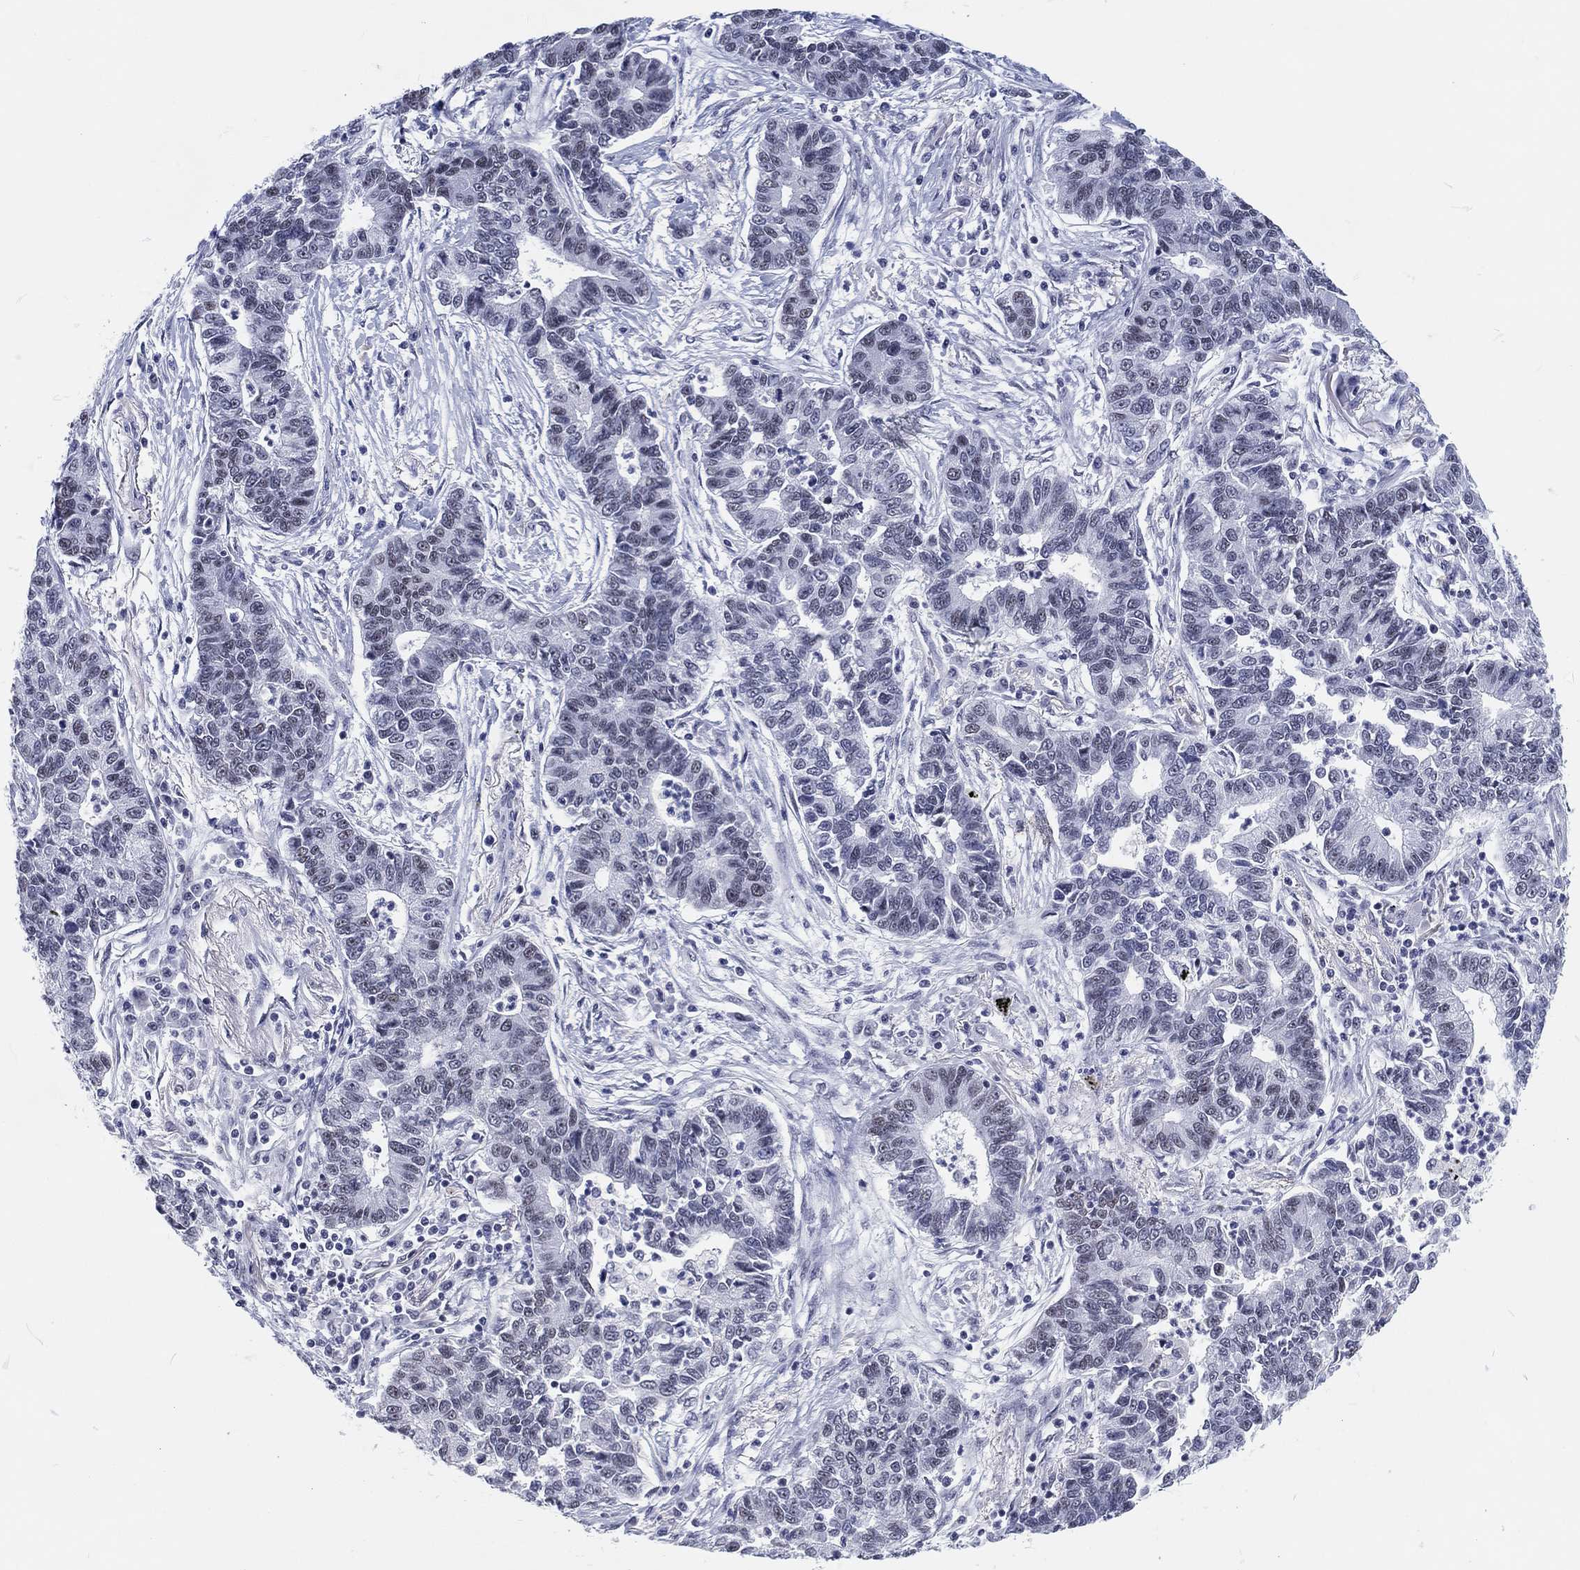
{"staining": {"intensity": "weak", "quantity": "<25%", "location": "nuclear"}, "tissue": "lung cancer", "cell_type": "Tumor cells", "image_type": "cancer", "snomed": [{"axis": "morphology", "description": "Adenocarcinoma, NOS"}, {"axis": "topography", "description": "Lung"}], "caption": "Photomicrograph shows no significant protein staining in tumor cells of adenocarcinoma (lung).", "gene": "MAPK8IP1", "patient": {"sex": "female", "age": 57}}